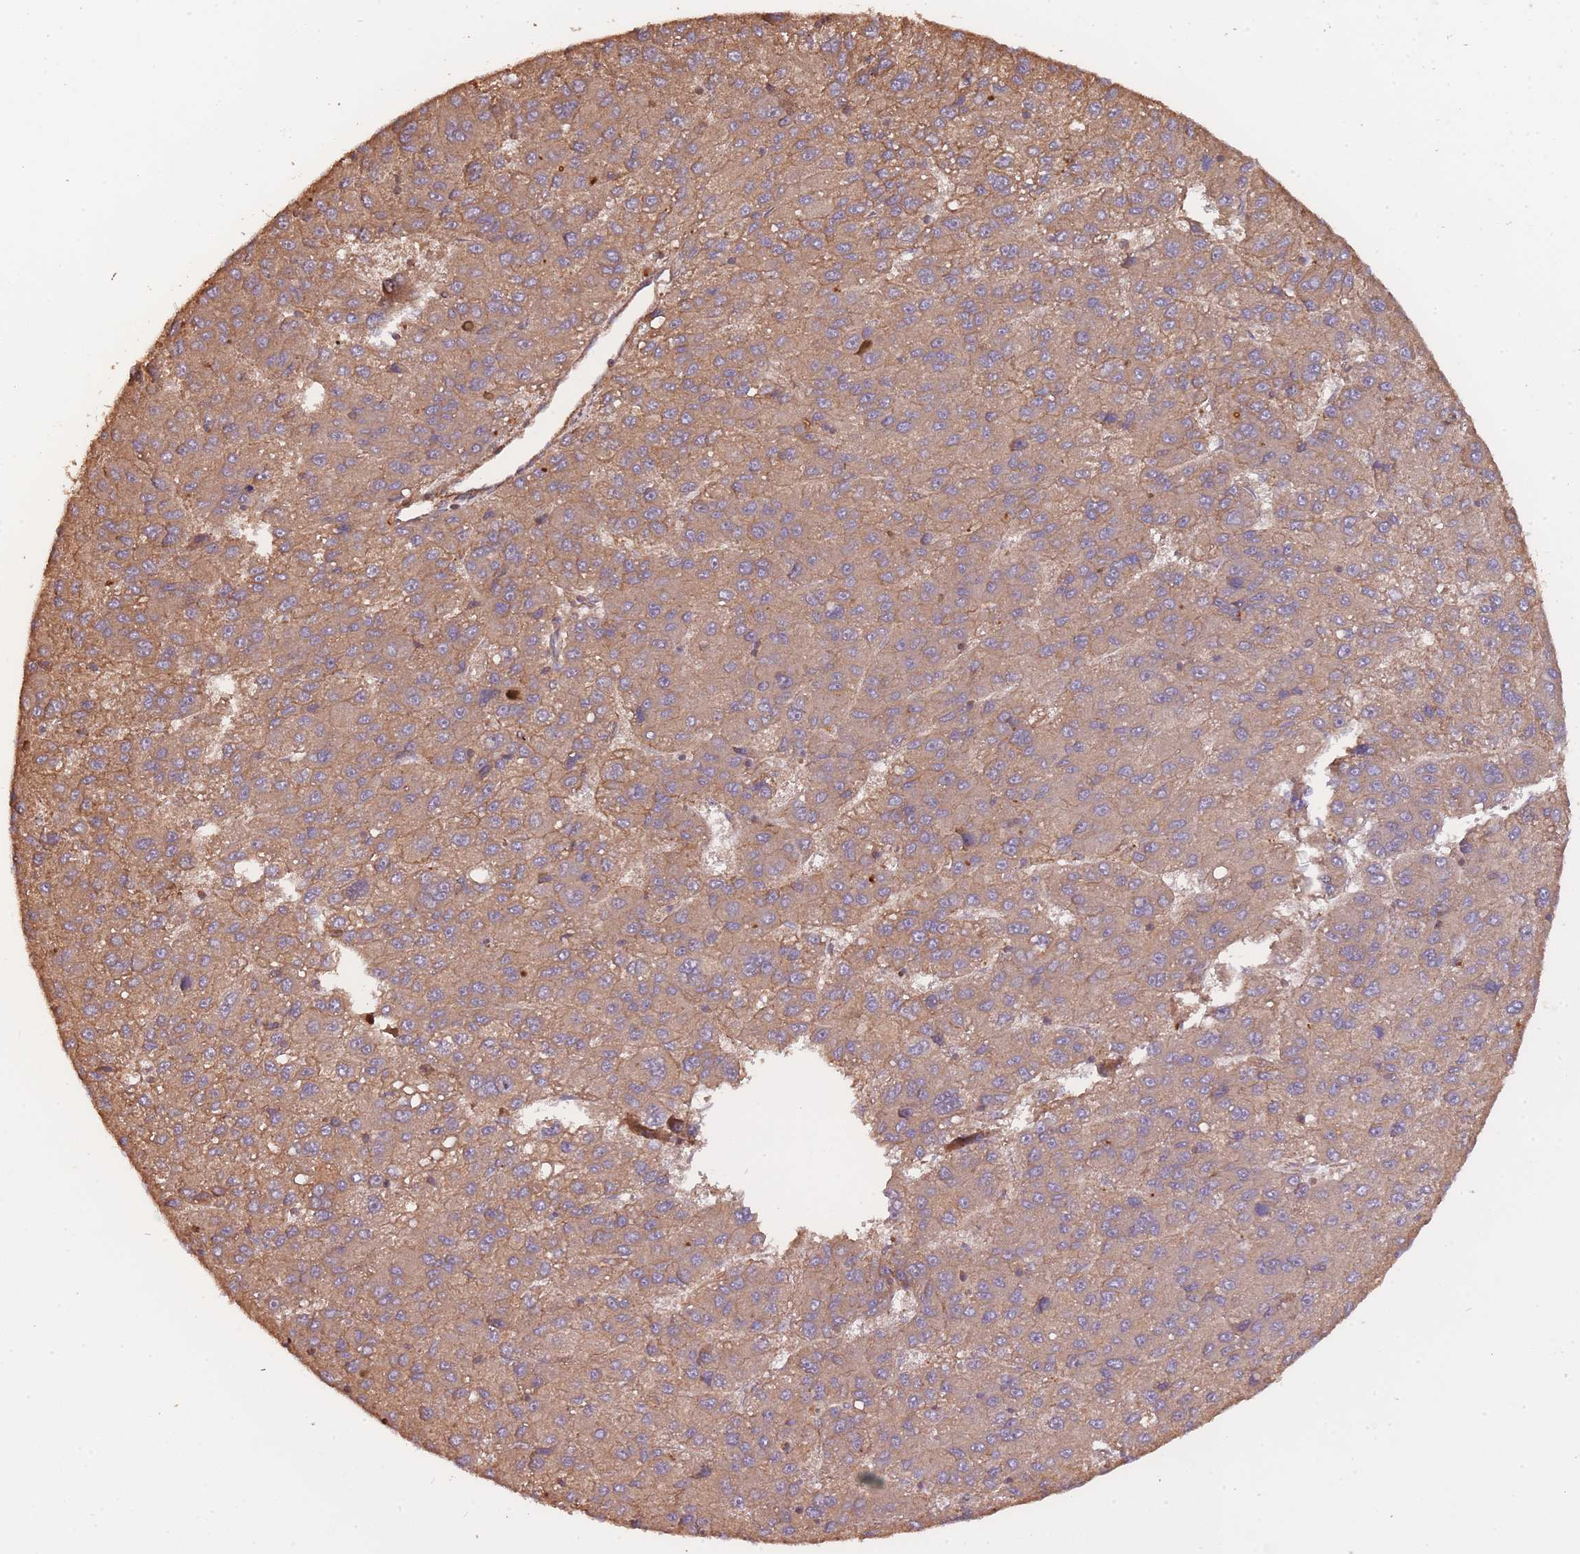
{"staining": {"intensity": "moderate", "quantity": ">75%", "location": "cytoplasmic/membranous"}, "tissue": "liver cancer", "cell_type": "Tumor cells", "image_type": "cancer", "snomed": [{"axis": "morphology", "description": "Carcinoma, Hepatocellular, NOS"}, {"axis": "topography", "description": "Liver"}], "caption": "Immunohistochemistry (IHC) staining of liver cancer, which demonstrates medium levels of moderate cytoplasmic/membranous staining in approximately >75% of tumor cells indicating moderate cytoplasmic/membranous protein staining. The staining was performed using DAB (3,3'-diaminobenzidine) (brown) for protein detection and nuclei were counterstained in hematoxylin (blue).", "gene": "ARMH3", "patient": {"sex": "female", "age": 82}}